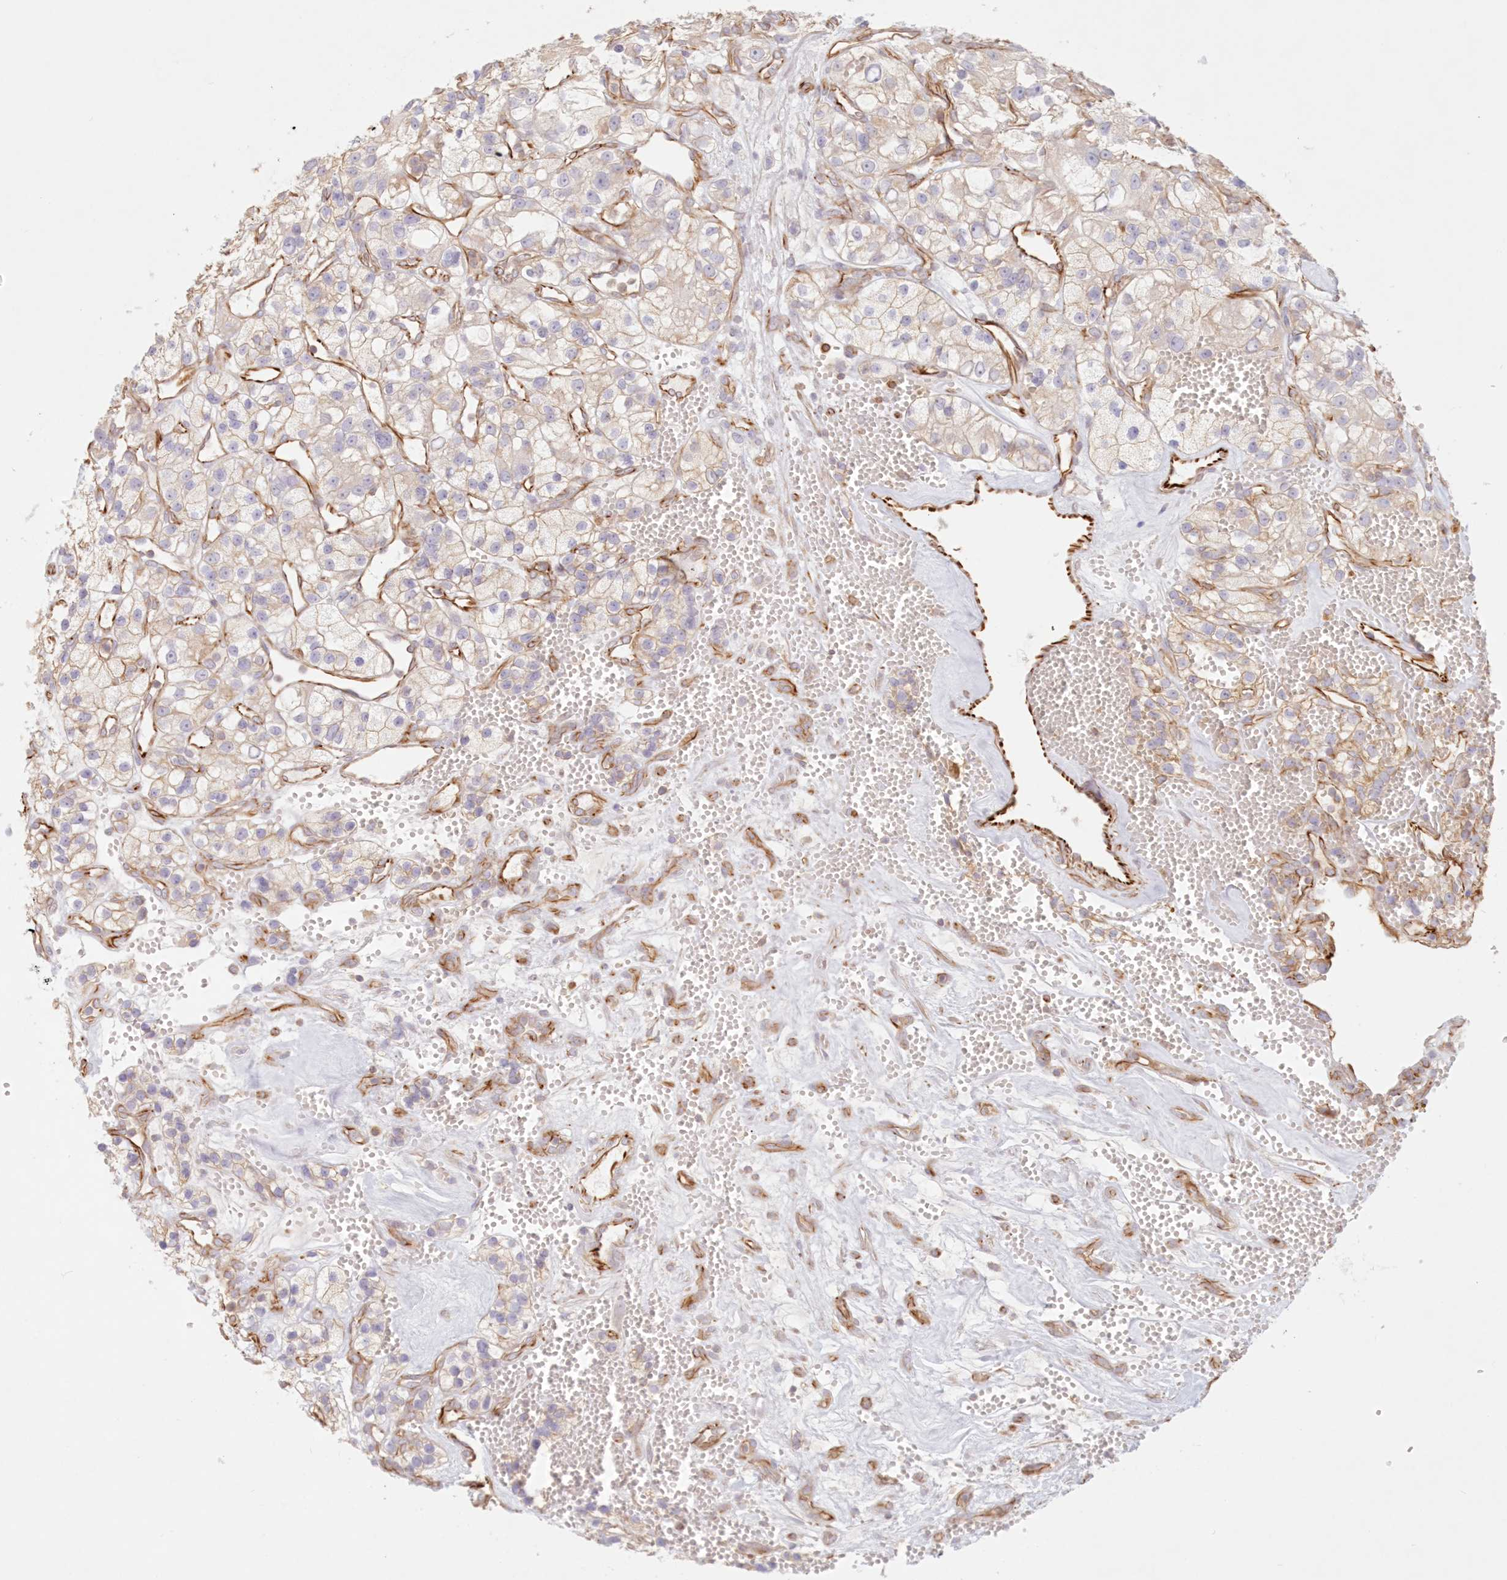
{"staining": {"intensity": "negative", "quantity": "none", "location": "none"}, "tissue": "renal cancer", "cell_type": "Tumor cells", "image_type": "cancer", "snomed": [{"axis": "morphology", "description": "Adenocarcinoma, NOS"}, {"axis": "topography", "description": "Kidney"}], "caption": "A photomicrograph of human renal cancer (adenocarcinoma) is negative for staining in tumor cells.", "gene": "DMRTB1", "patient": {"sex": "female", "age": 57}}